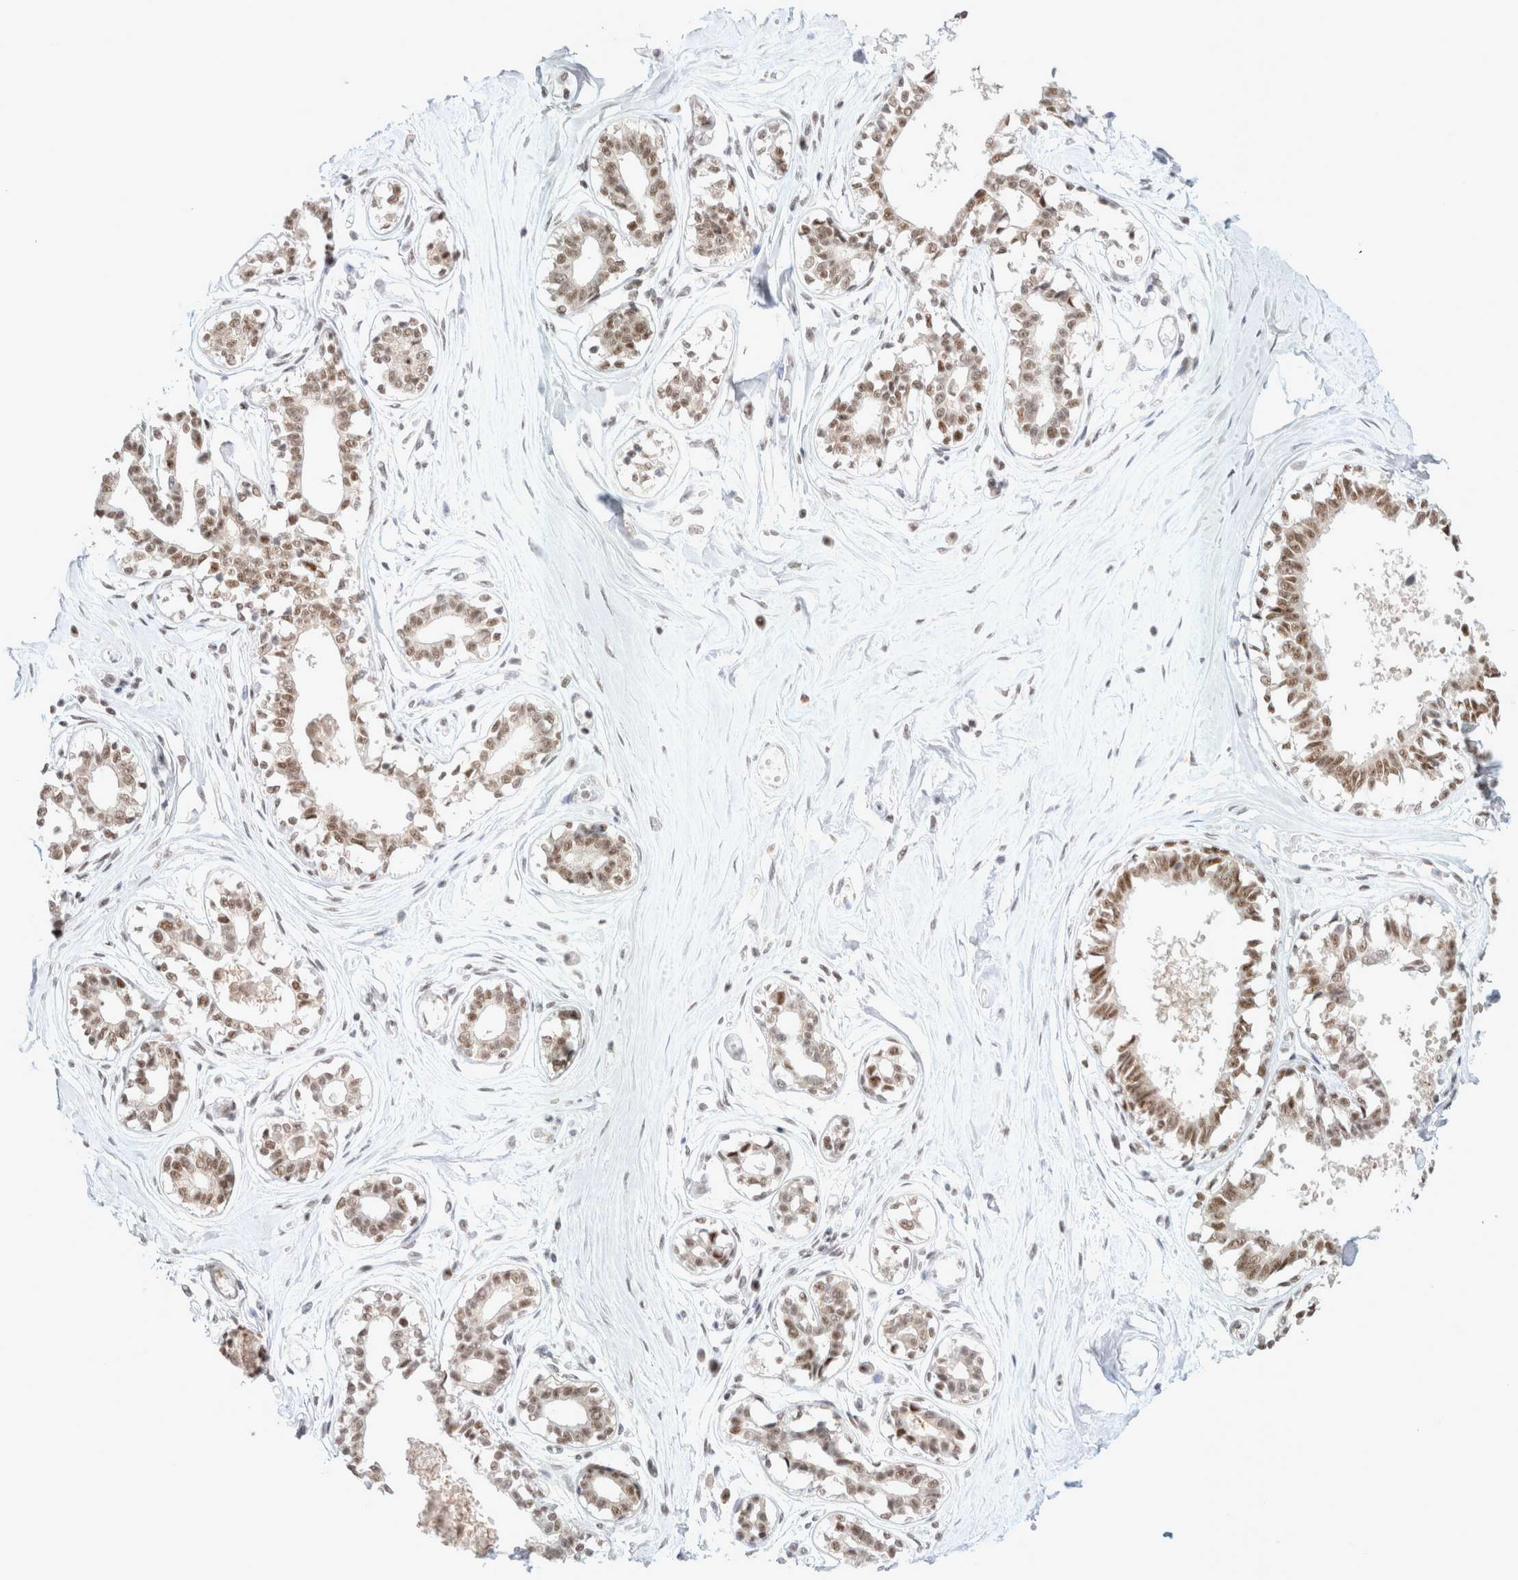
{"staining": {"intensity": "negative", "quantity": "none", "location": "none"}, "tissue": "breast", "cell_type": "Adipocytes", "image_type": "normal", "snomed": [{"axis": "morphology", "description": "Normal tissue, NOS"}, {"axis": "topography", "description": "Breast"}], "caption": "Immunohistochemistry (IHC) of normal breast shows no positivity in adipocytes. The staining was performed using DAB to visualize the protein expression in brown, while the nuclei were stained in blue with hematoxylin (Magnification: 20x).", "gene": "TRMT12", "patient": {"sex": "female", "age": 45}}